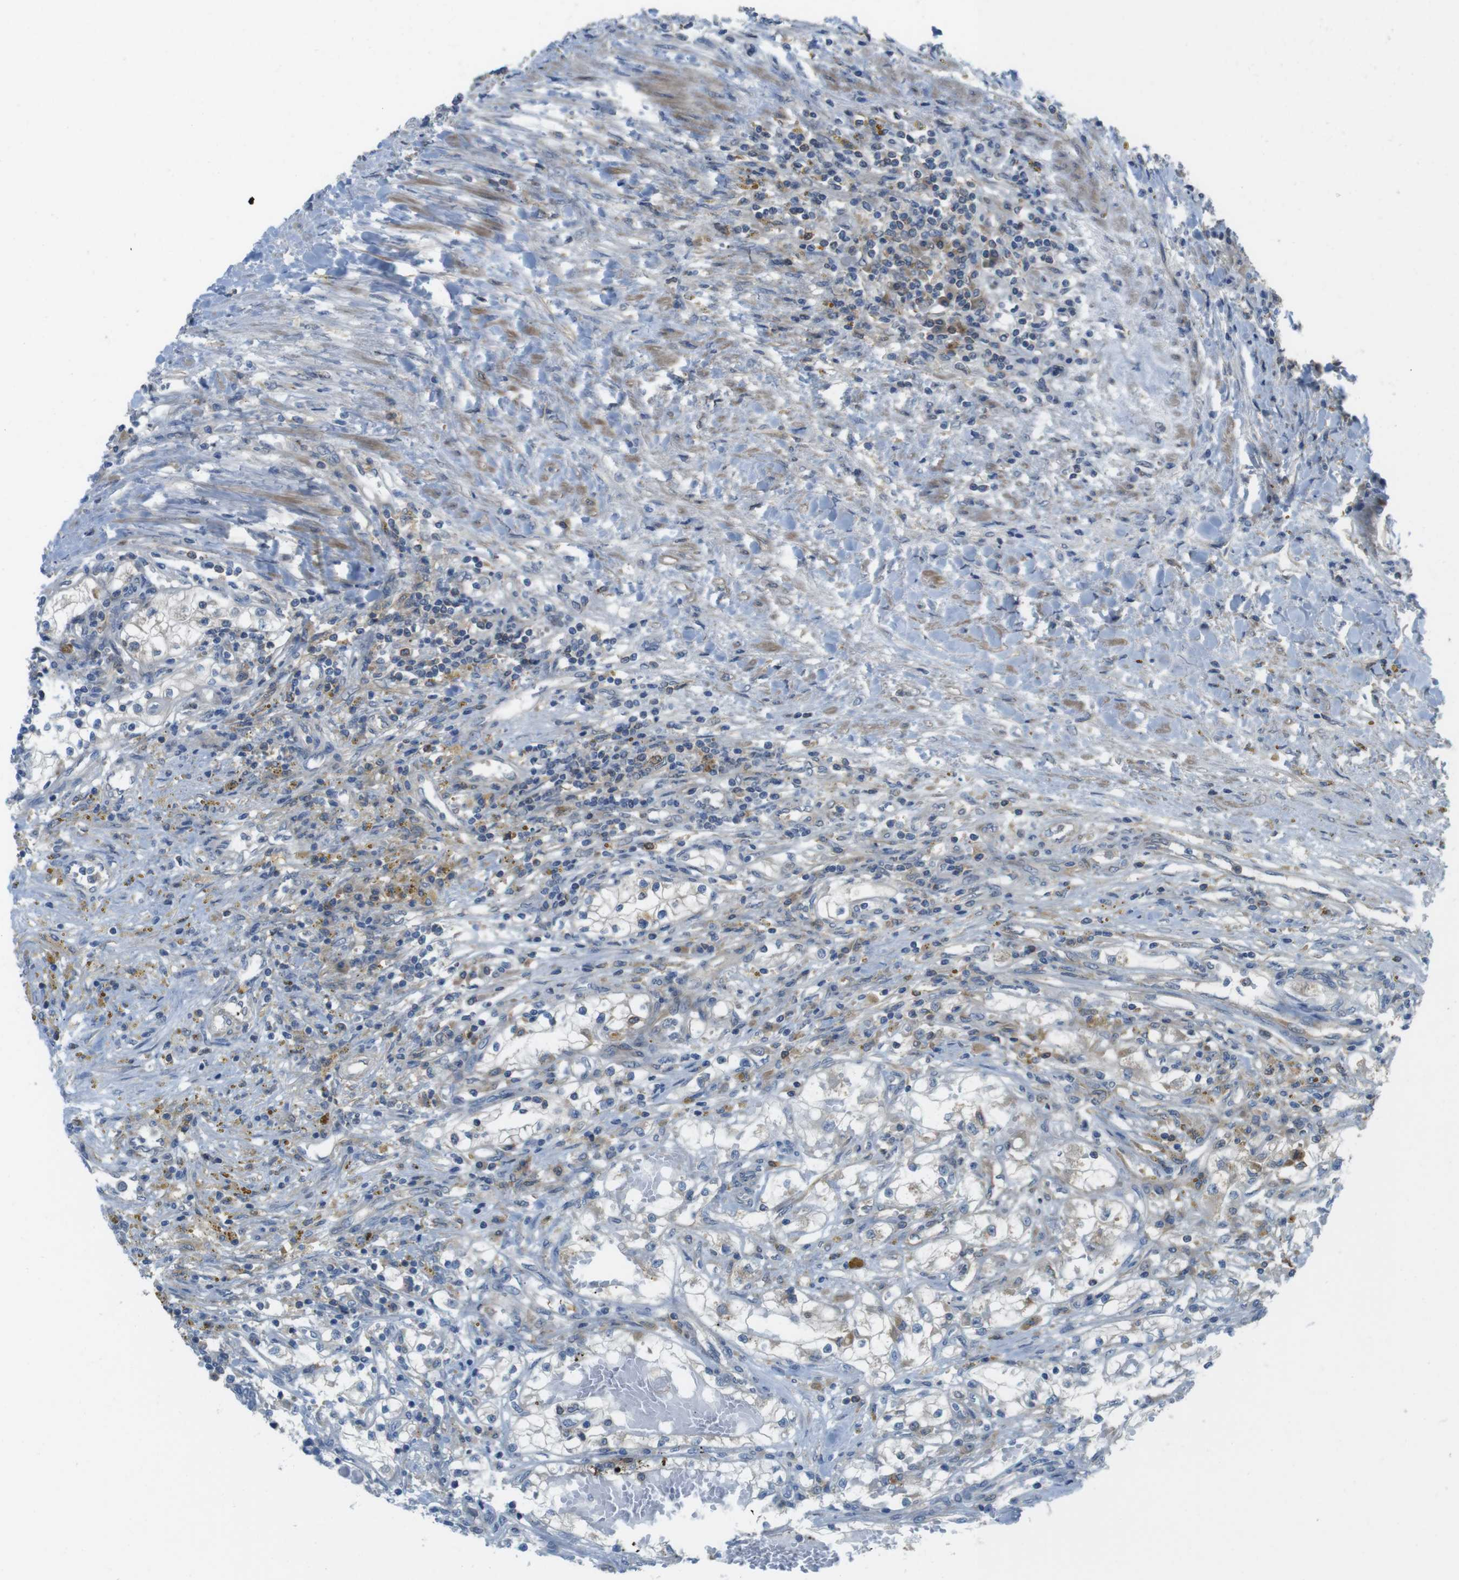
{"staining": {"intensity": "weak", "quantity": "<25%", "location": "cytoplasmic/membranous"}, "tissue": "renal cancer", "cell_type": "Tumor cells", "image_type": "cancer", "snomed": [{"axis": "morphology", "description": "Adenocarcinoma, NOS"}, {"axis": "topography", "description": "Kidney"}], "caption": "An immunohistochemistry histopathology image of renal cancer is shown. There is no staining in tumor cells of renal cancer.", "gene": "MTHFD1", "patient": {"sex": "male", "age": 68}}